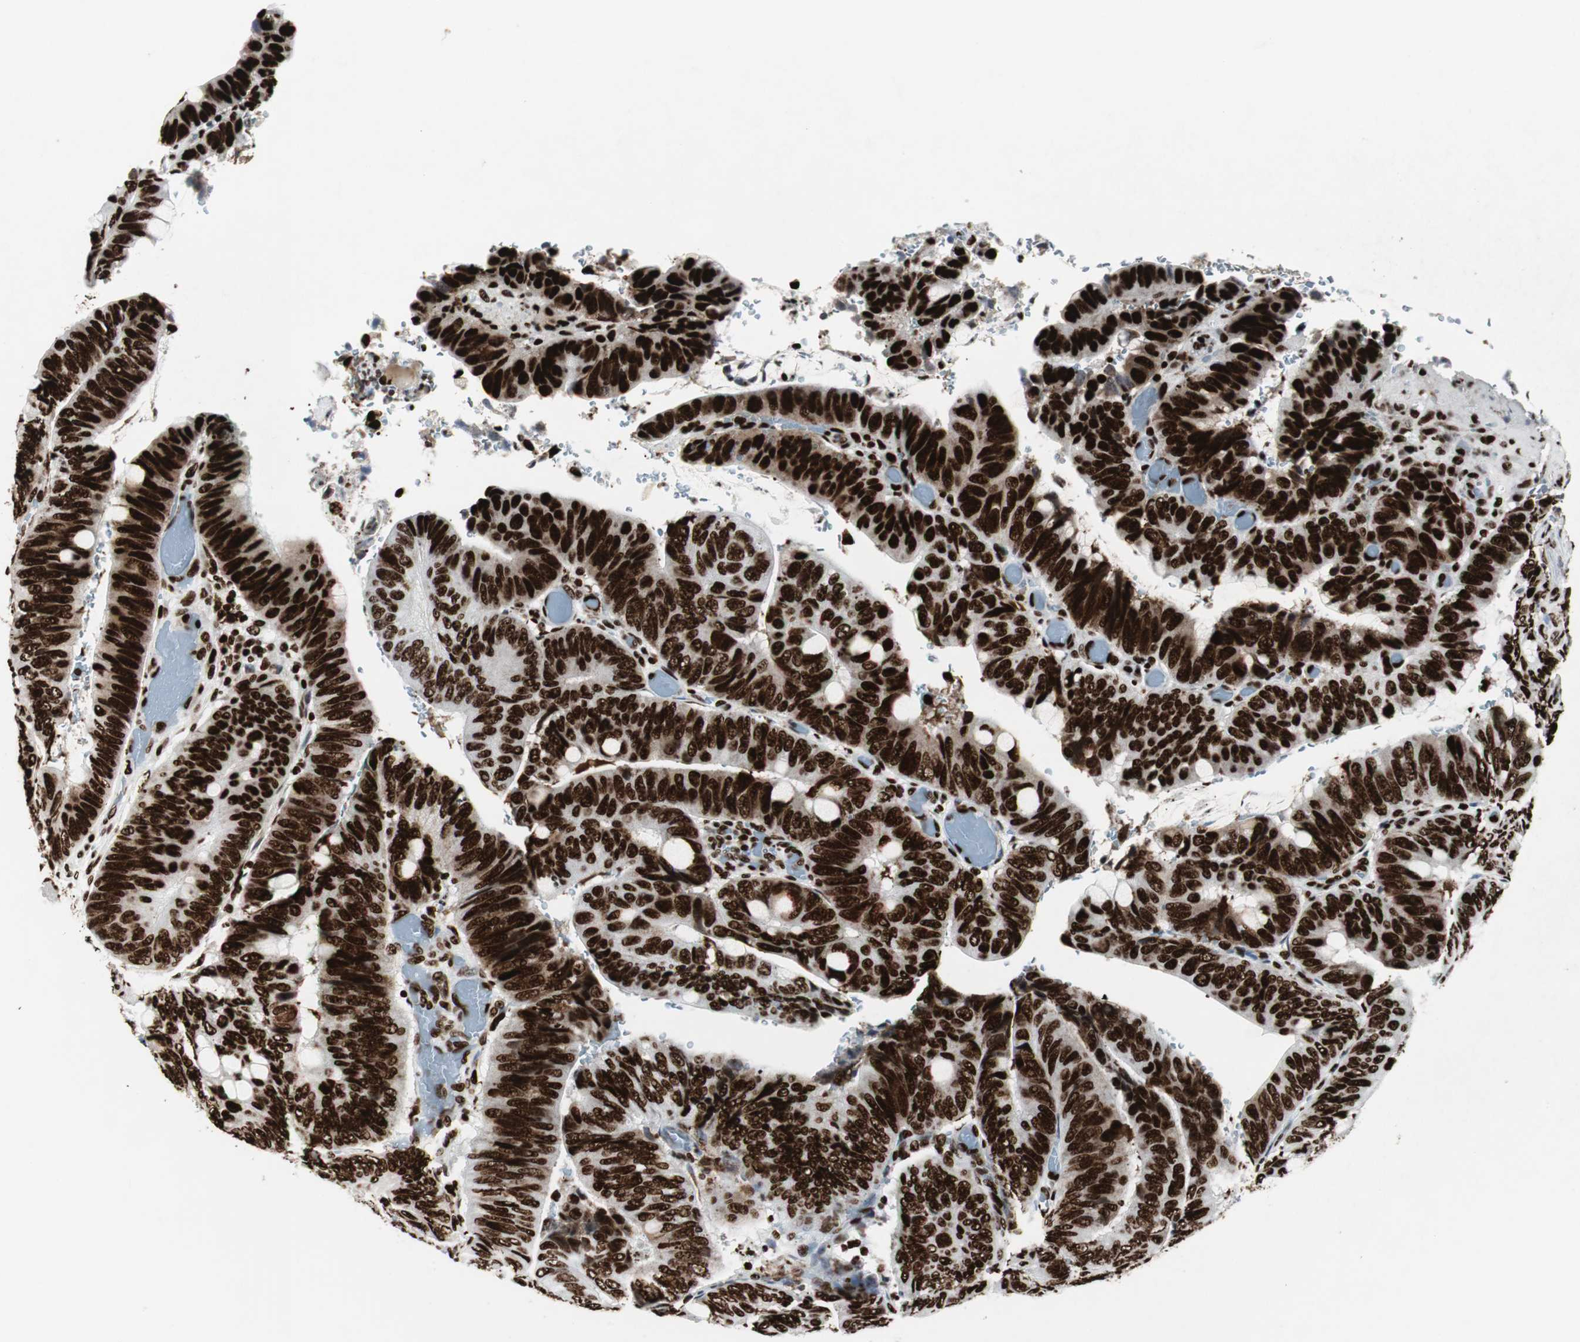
{"staining": {"intensity": "strong", "quantity": ">75%", "location": "nuclear"}, "tissue": "colorectal cancer", "cell_type": "Tumor cells", "image_type": "cancer", "snomed": [{"axis": "morphology", "description": "Normal tissue, NOS"}, {"axis": "morphology", "description": "Adenocarcinoma, NOS"}, {"axis": "topography", "description": "Rectum"}, {"axis": "topography", "description": "Peripheral nerve tissue"}], "caption": "IHC histopathology image of neoplastic tissue: human colorectal adenocarcinoma stained using immunohistochemistry reveals high levels of strong protein expression localized specifically in the nuclear of tumor cells, appearing as a nuclear brown color.", "gene": "NCL", "patient": {"sex": "male", "age": 92}}